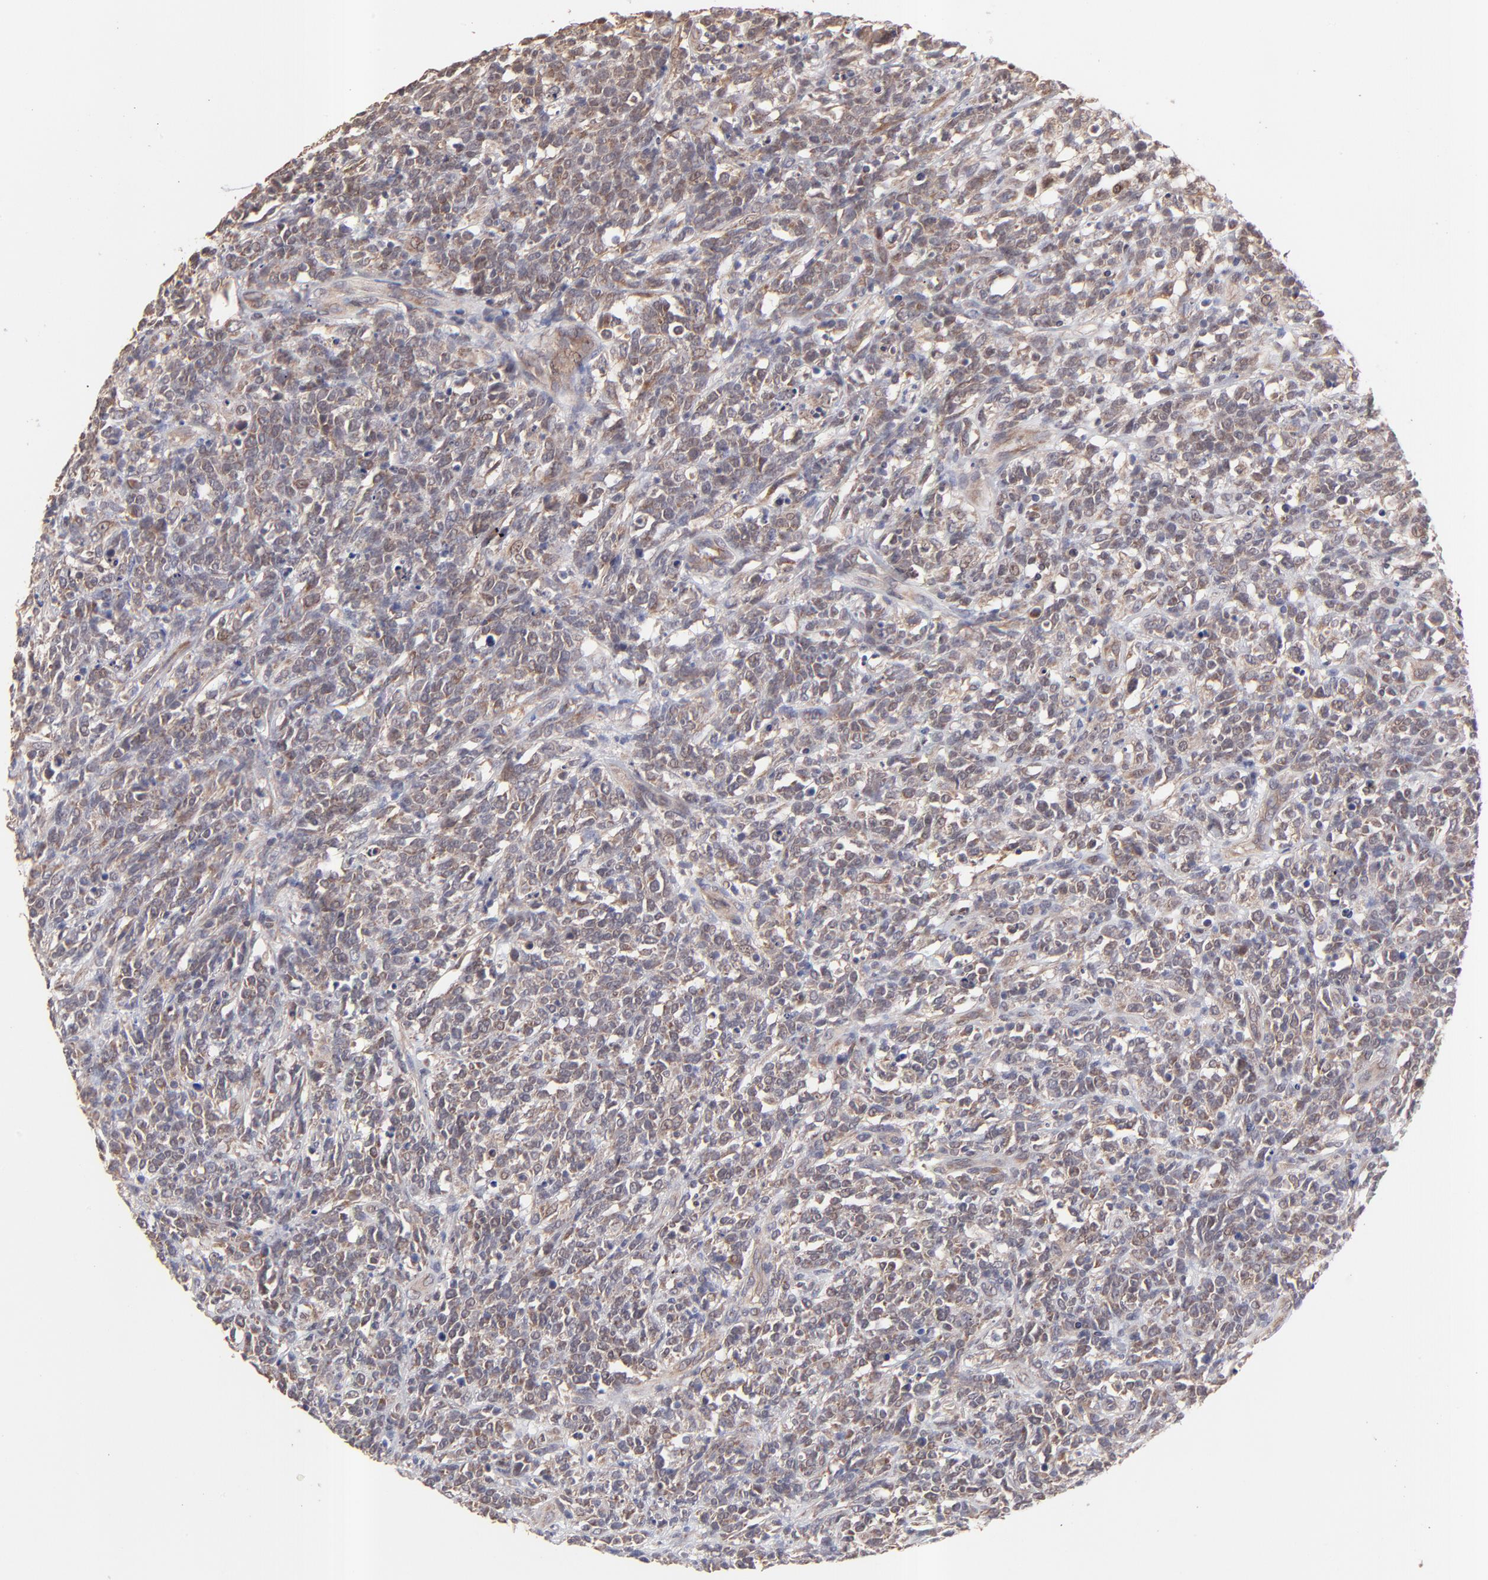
{"staining": {"intensity": "weak", "quantity": ">75%", "location": "cytoplasmic/membranous"}, "tissue": "lymphoma", "cell_type": "Tumor cells", "image_type": "cancer", "snomed": [{"axis": "morphology", "description": "Malignant lymphoma, non-Hodgkin's type, High grade"}, {"axis": "topography", "description": "Lymph node"}], "caption": "This histopathology image exhibits immunohistochemistry (IHC) staining of human high-grade malignant lymphoma, non-Hodgkin's type, with low weak cytoplasmic/membranous staining in about >75% of tumor cells.", "gene": "BAIAP2L2", "patient": {"sex": "female", "age": 73}}